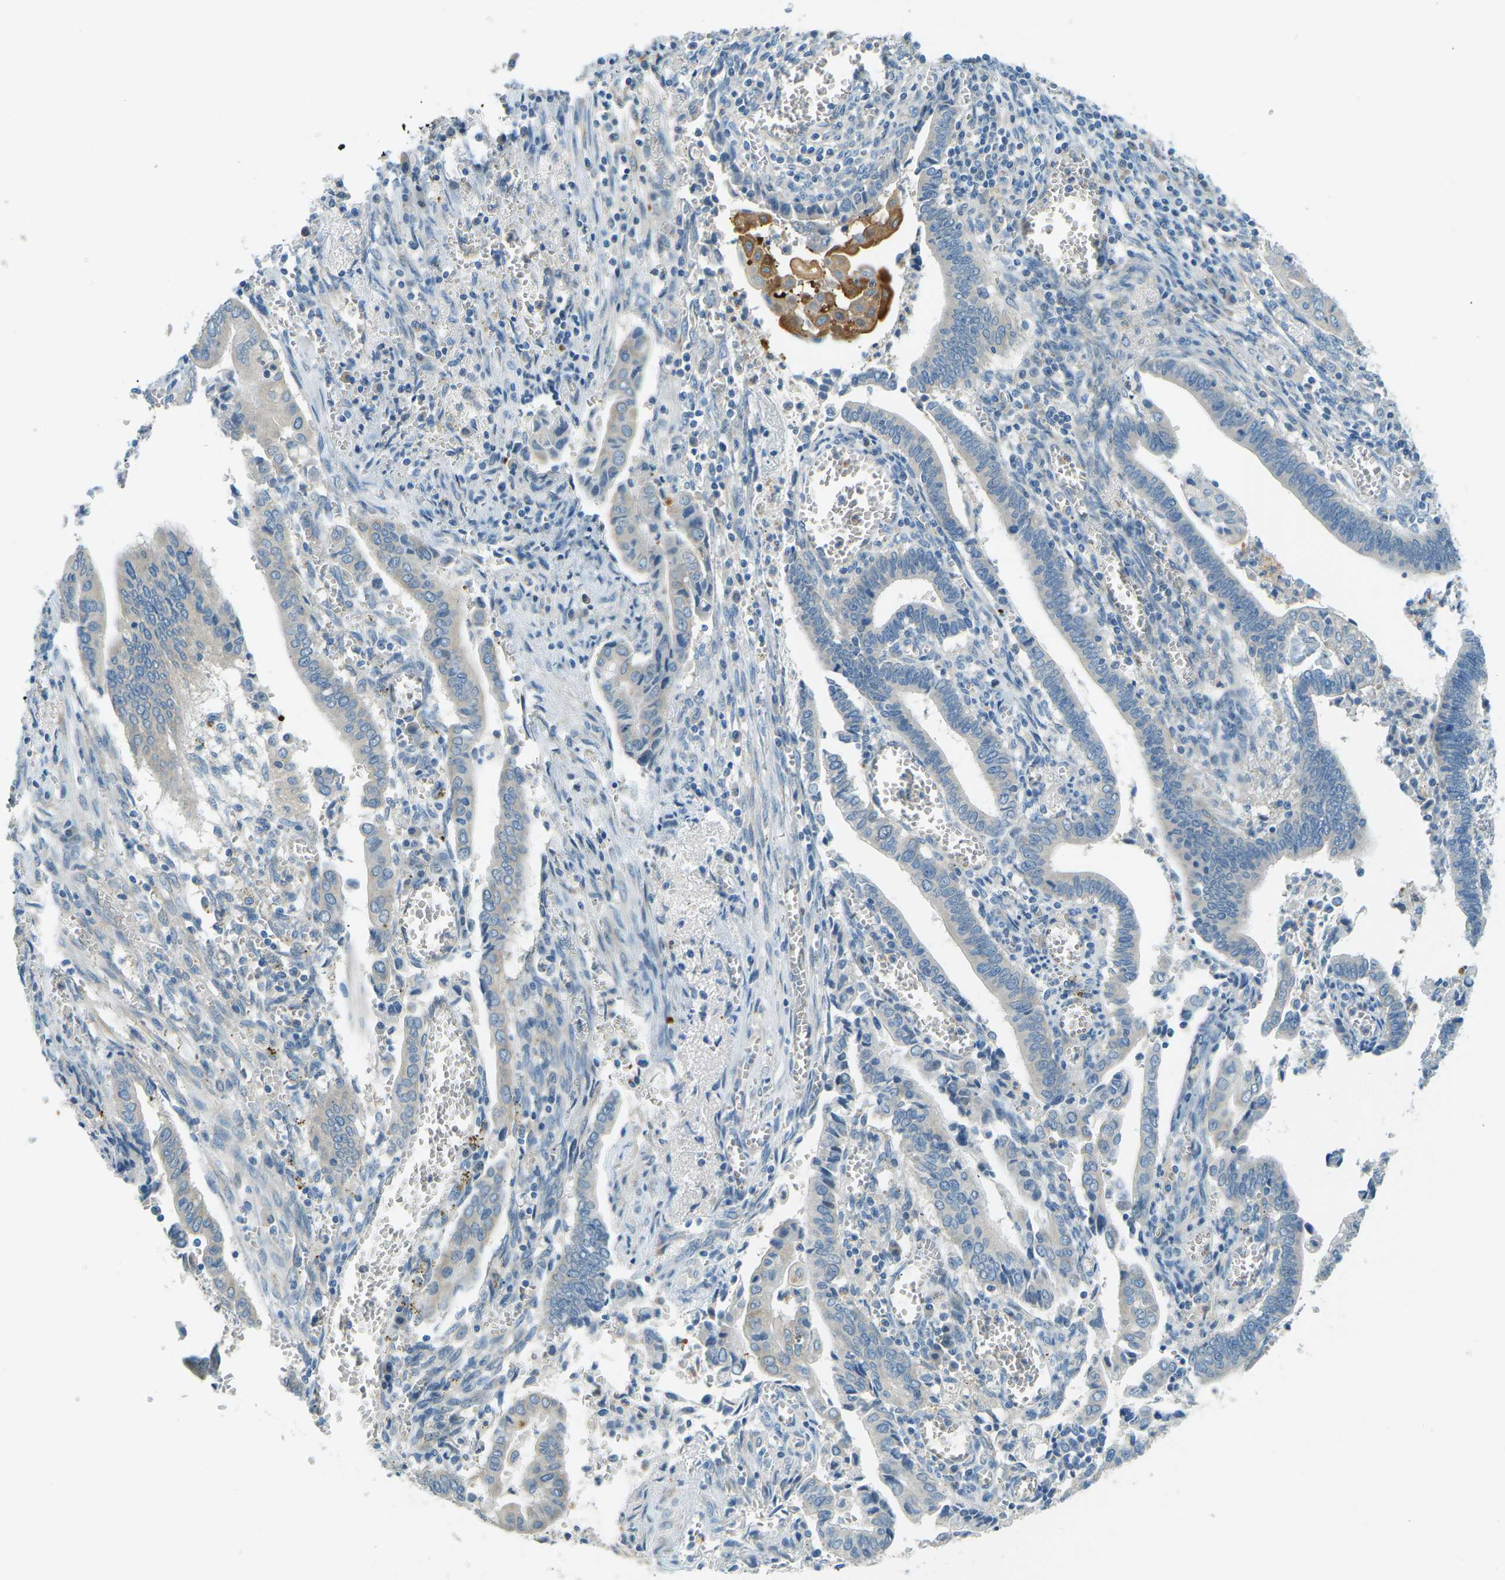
{"staining": {"intensity": "negative", "quantity": "none", "location": "none"}, "tissue": "cervical cancer", "cell_type": "Tumor cells", "image_type": "cancer", "snomed": [{"axis": "morphology", "description": "Adenocarcinoma, NOS"}, {"axis": "topography", "description": "Cervix"}], "caption": "Tumor cells are negative for protein expression in human adenocarcinoma (cervical).", "gene": "ZNF367", "patient": {"sex": "female", "age": 44}}